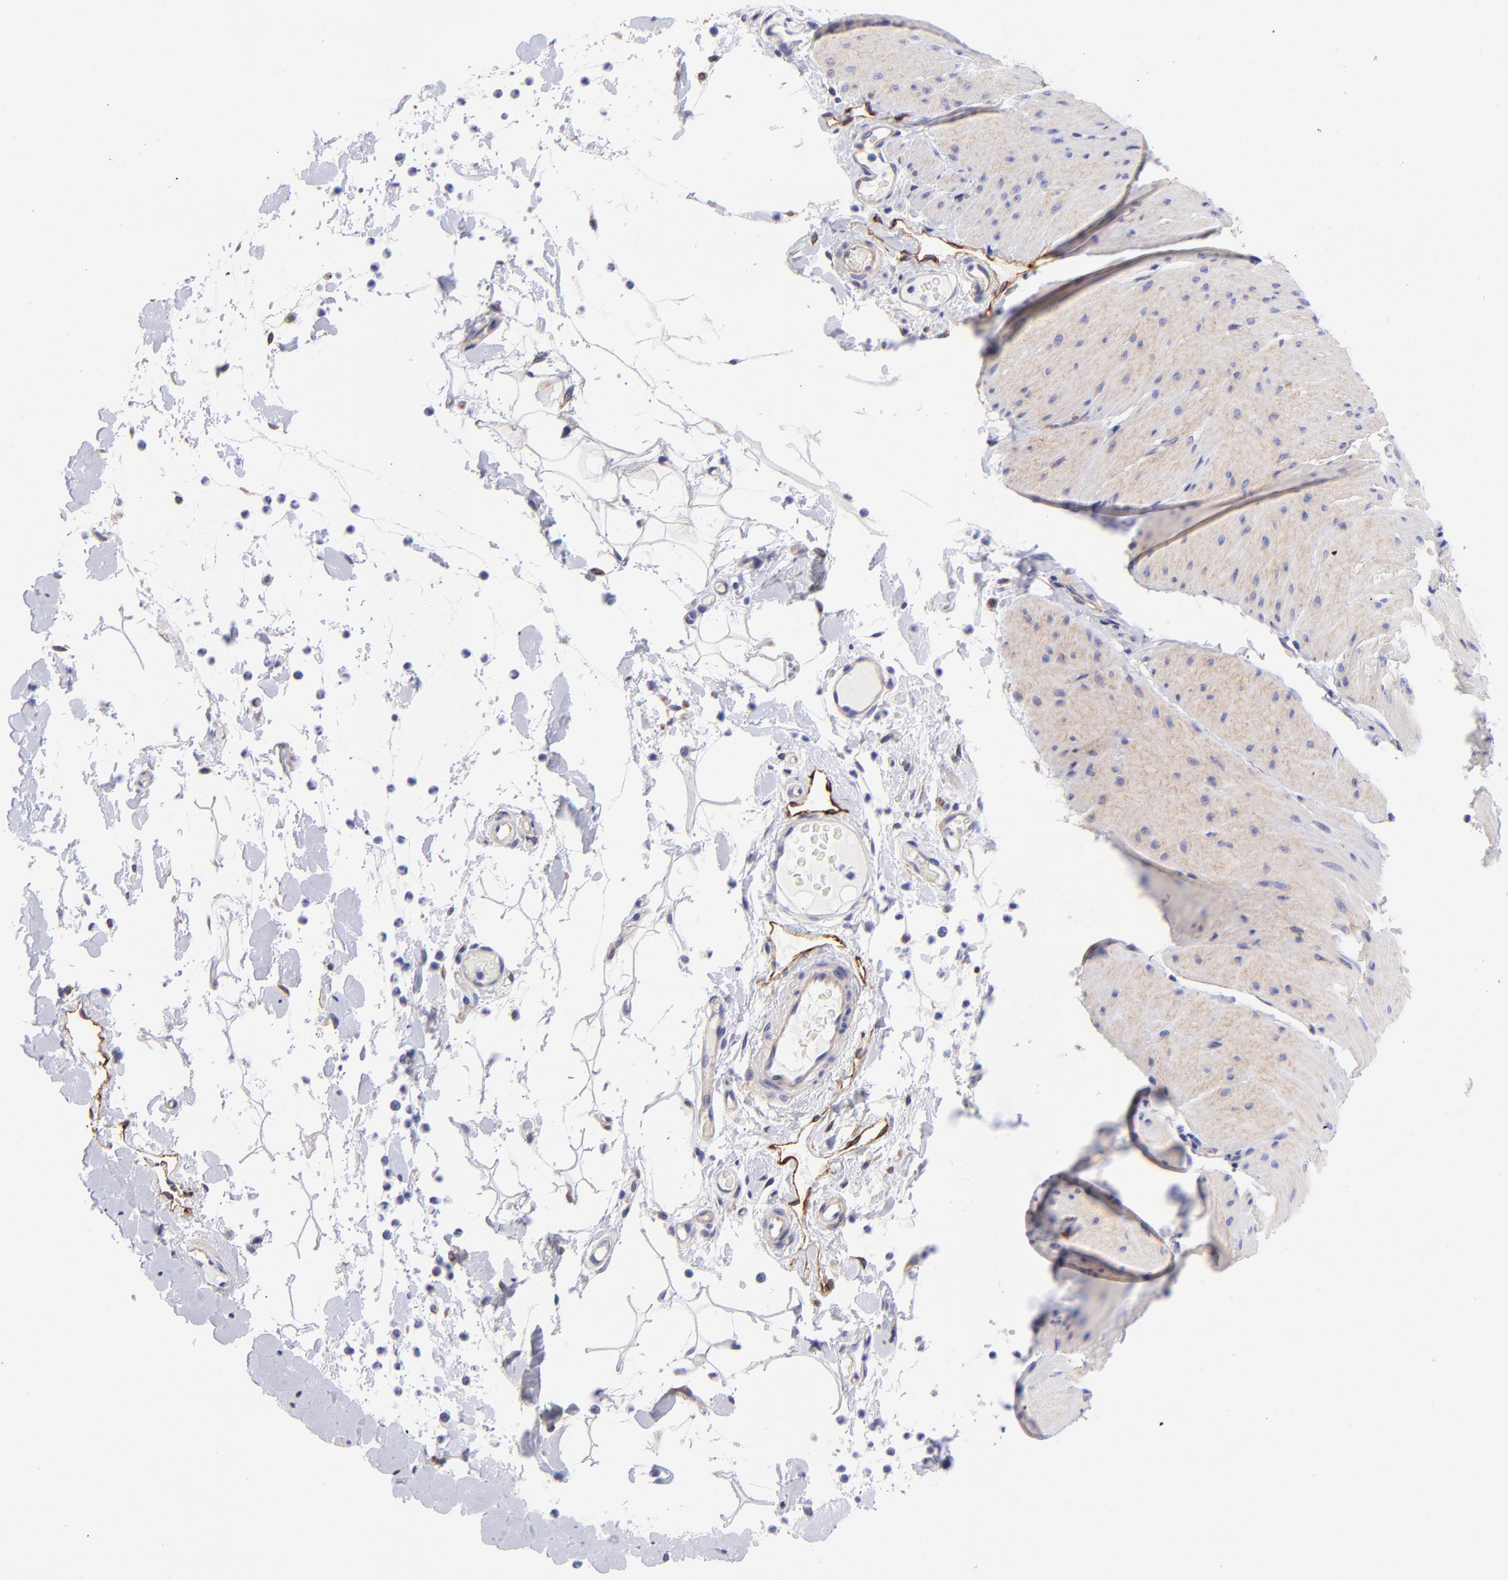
{"staining": {"intensity": "weak", "quantity": "25%-75%", "location": "cytoplasmic/membranous"}, "tissue": "smooth muscle", "cell_type": "Smooth muscle cells", "image_type": "normal", "snomed": [{"axis": "morphology", "description": "Normal tissue, NOS"}, {"axis": "topography", "description": "Smooth muscle"}, {"axis": "topography", "description": "Colon"}], "caption": "An image showing weak cytoplasmic/membranous expression in approximately 25%-75% of smooth muscle cells in normal smooth muscle, as visualized by brown immunohistochemical staining.", "gene": "PPFIBP1", "patient": {"sex": "male", "age": 67}}